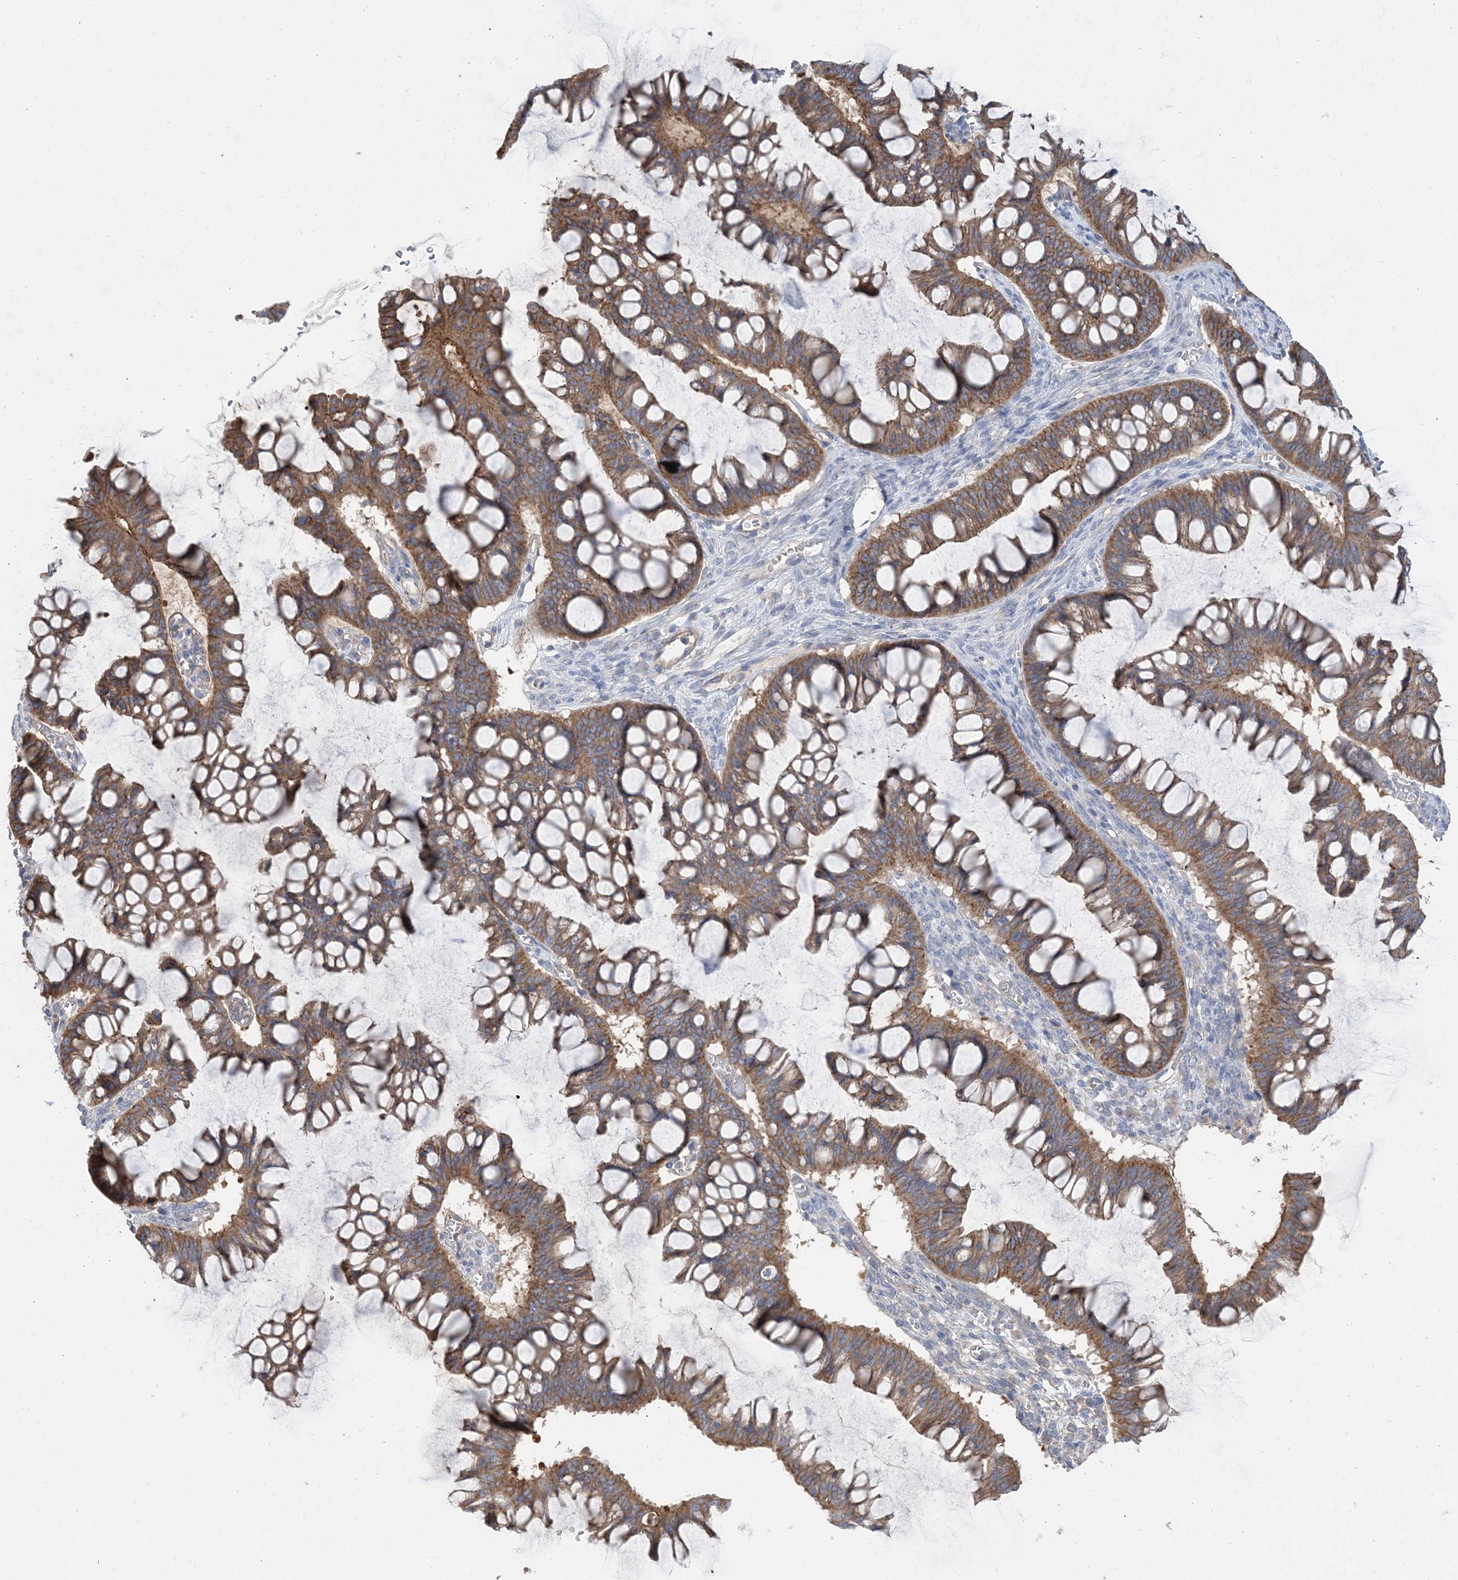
{"staining": {"intensity": "moderate", "quantity": ">75%", "location": "cytoplasmic/membranous"}, "tissue": "ovarian cancer", "cell_type": "Tumor cells", "image_type": "cancer", "snomed": [{"axis": "morphology", "description": "Cystadenocarcinoma, mucinous, NOS"}, {"axis": "topography", "description": "Ovary"}], "caption": "High-magnification brightfield microscopy of ovarian mucinous cystadenocarcinoma stained with DAB (brown) and counterstained with hematoxylin (blue). tumor cells exhibit moderate cytoplasmic/membranous staining is seen in about>75% of cells.", "gene": "PIGC", "patient": {"sex": "female", "age": 73}}